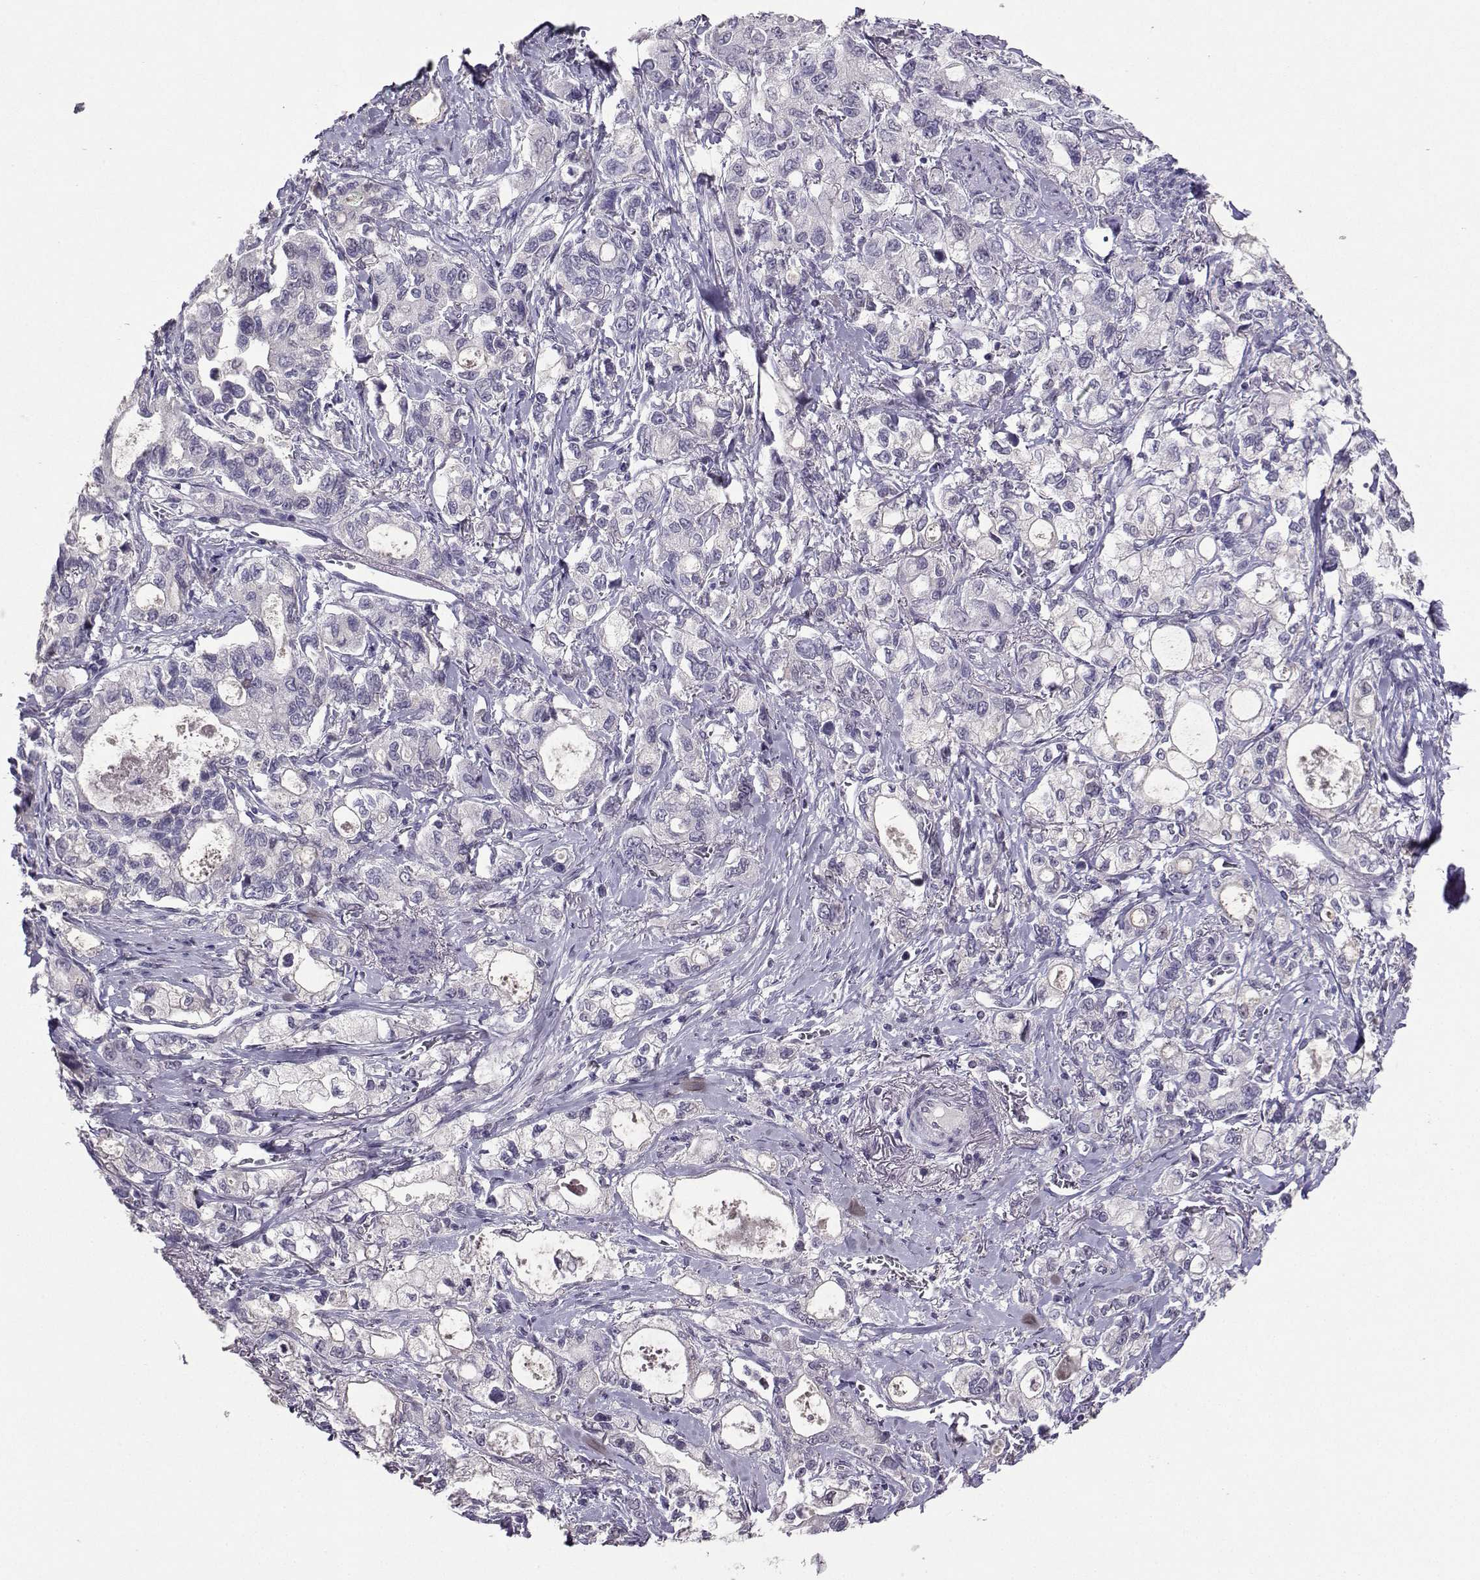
{"staining": {"intensity": "negative", "quantity": "none", "location": "none"}, "tissue": "stomach cancer", "cell_type": "Tumor cells", "image_type": "cancer", "snomed": [{"axis": "morphology", "description": "Adenocarcinoma, NOS"}, {"axis": "topography", "description": "Stomach"}], "caption": "Stomach cancer stained for a protein using immunohistochemistry (IHC) demonstrates no positivity tumor cells.", "gene": "CARTPT", "patient": {"sex": "male", "age": 63}}